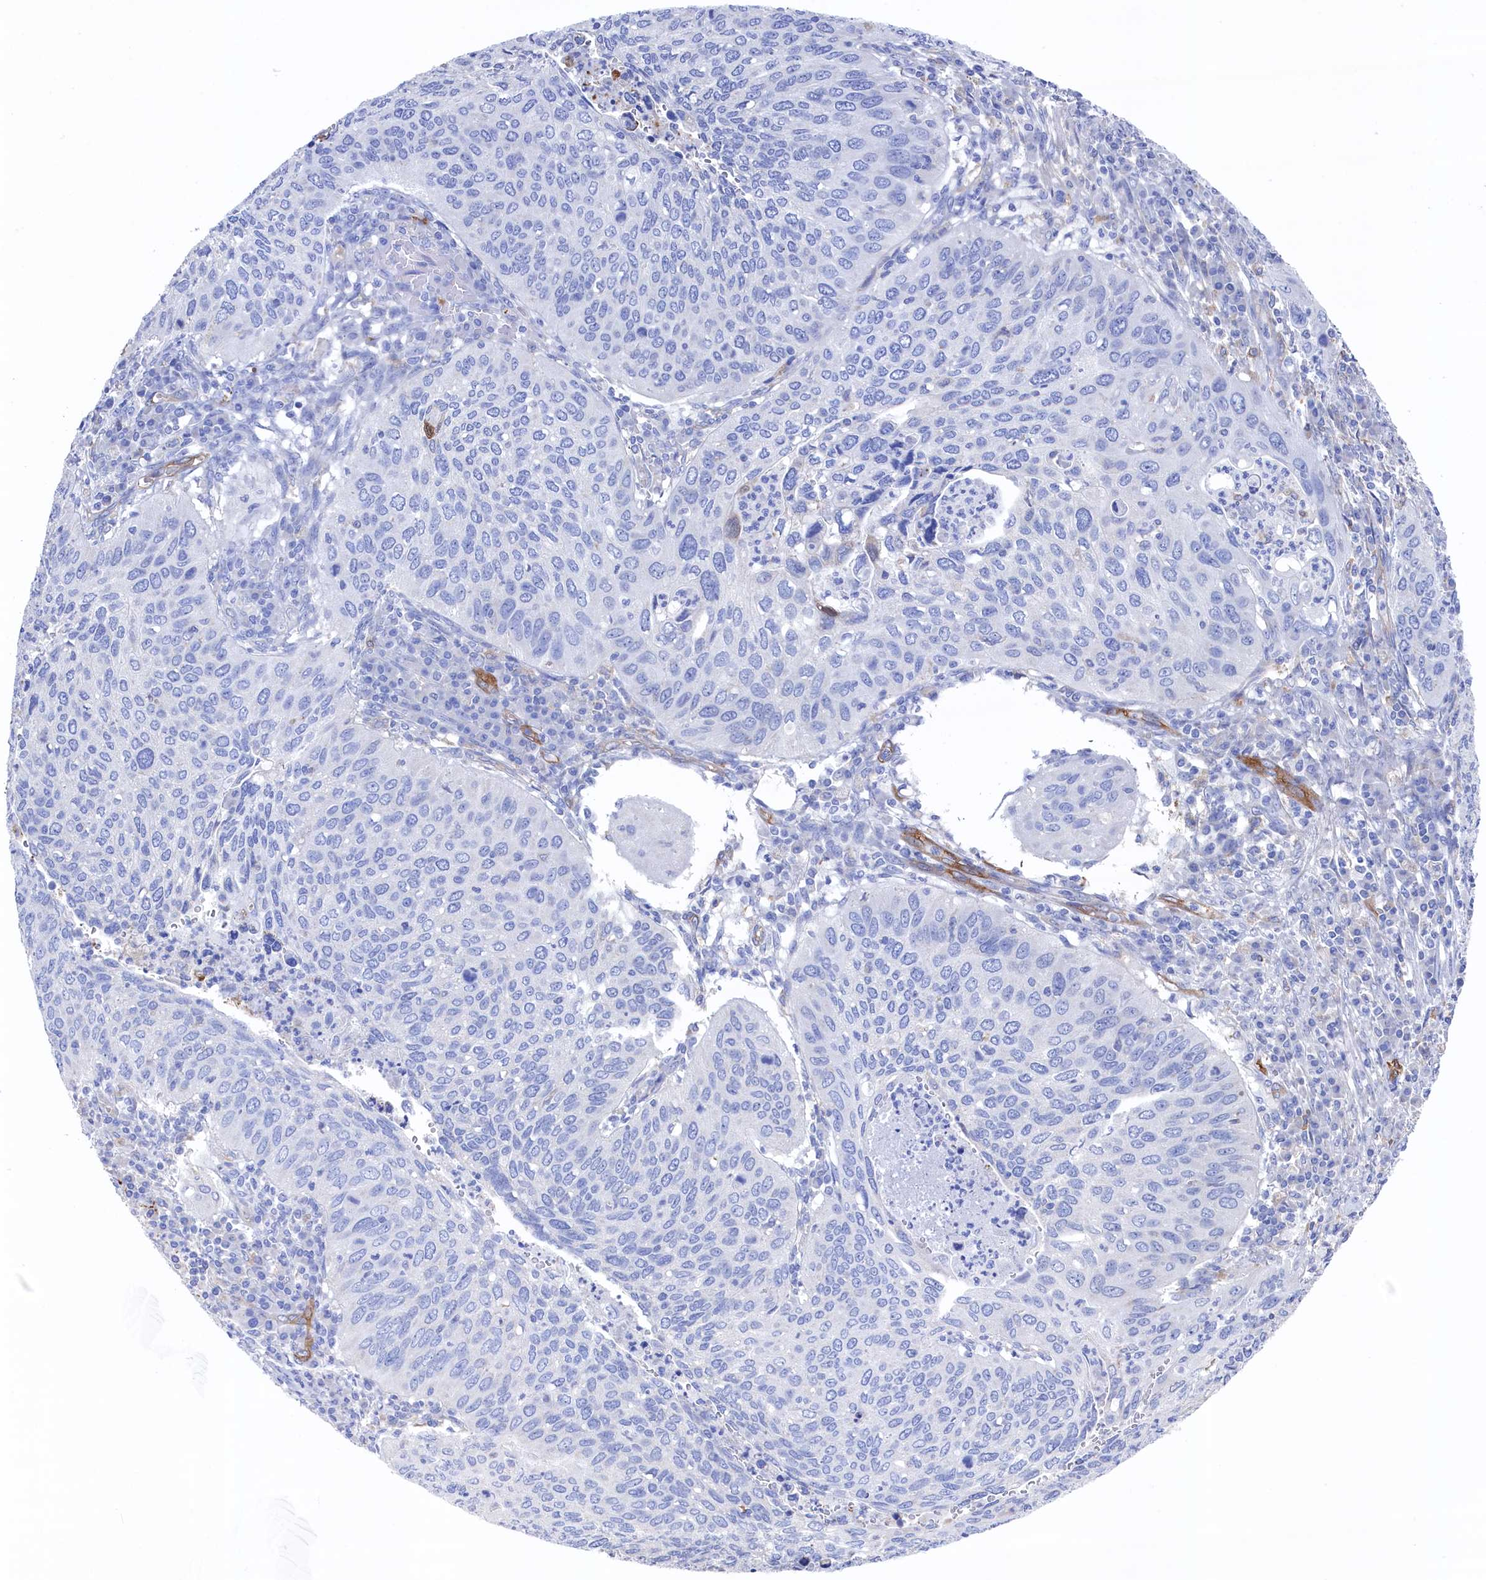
{"staining": {"intensity": "negative", "quantity": "none", "location": "none"}, "tissue": "cervical cancer", "cell_type": "Tumor cells", "image_type": "cancer", "snomed": [{"axis": "morphology", "description": "Squamous cell carcinoma, NOS"}, {"axis": "topography", "description": "Cervix"}], "caption": "IHC micrograph of neoplastic tissue: cervical squamous cell carcinoma stained with DAB shows no significant protein positivity in tumor cells.", "gene": "C12orf73", "patient": {"sex": "female", "age": 38}}